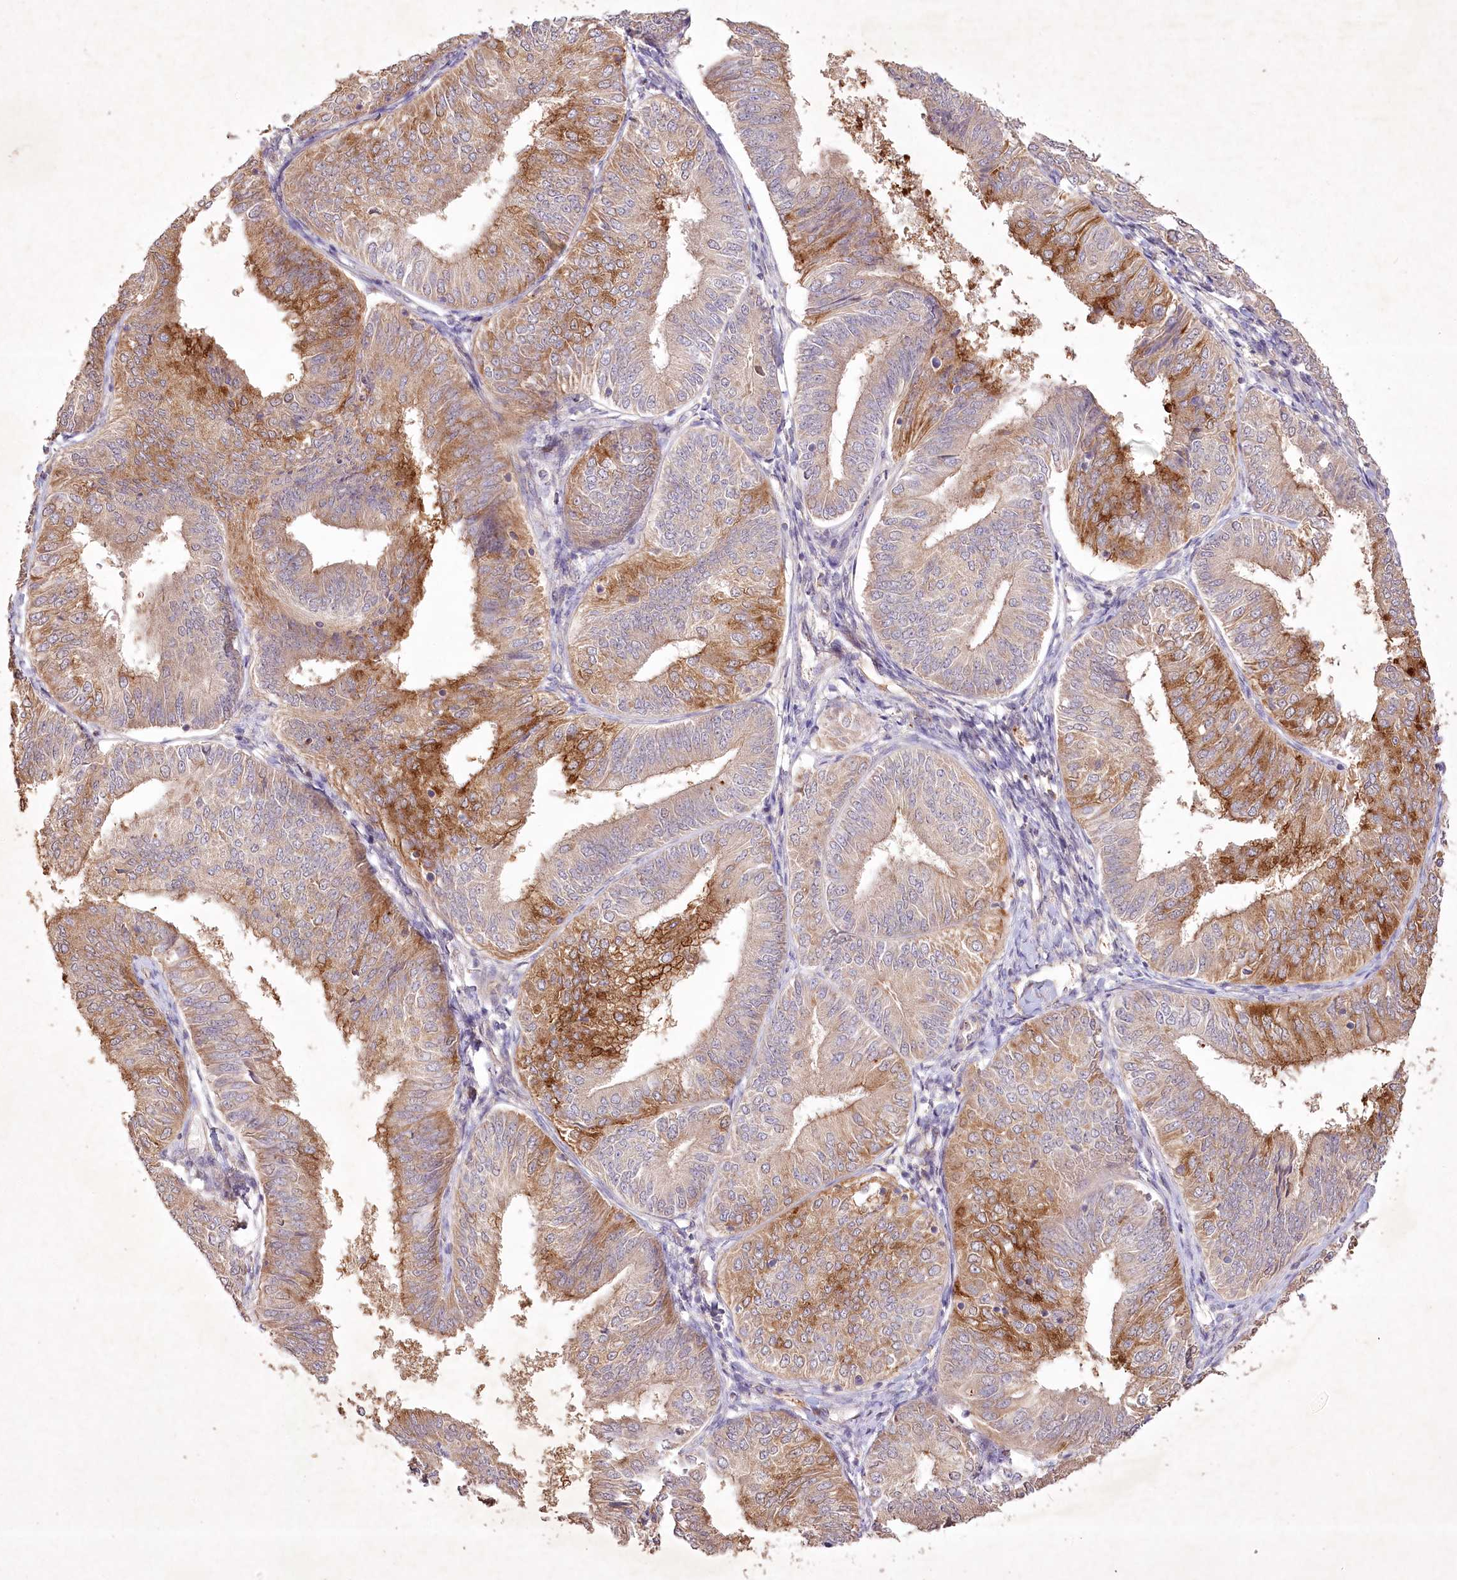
{"staining": {"intensity": "moderate", "quantity": "25%-75%", "location": "cytoplasmic/membranous"}, "tissue": "endometrial cancer", "cell_type": "Tumor cells", "image_type": "cancer", "snomed": [{"axis": "morphology", "description": "Adenocarcinoma, NOS"}, {"axis": "topography", "description": "Endometrium"}], "caption": "An image of human adenocarcinoma (endometrial) stained for a protein shows moderate cytoplasmic/membranous brown staining in tumor cells.", "gene": "IRAK1BP1", "patient": {"sex": "female", "age": 58}}